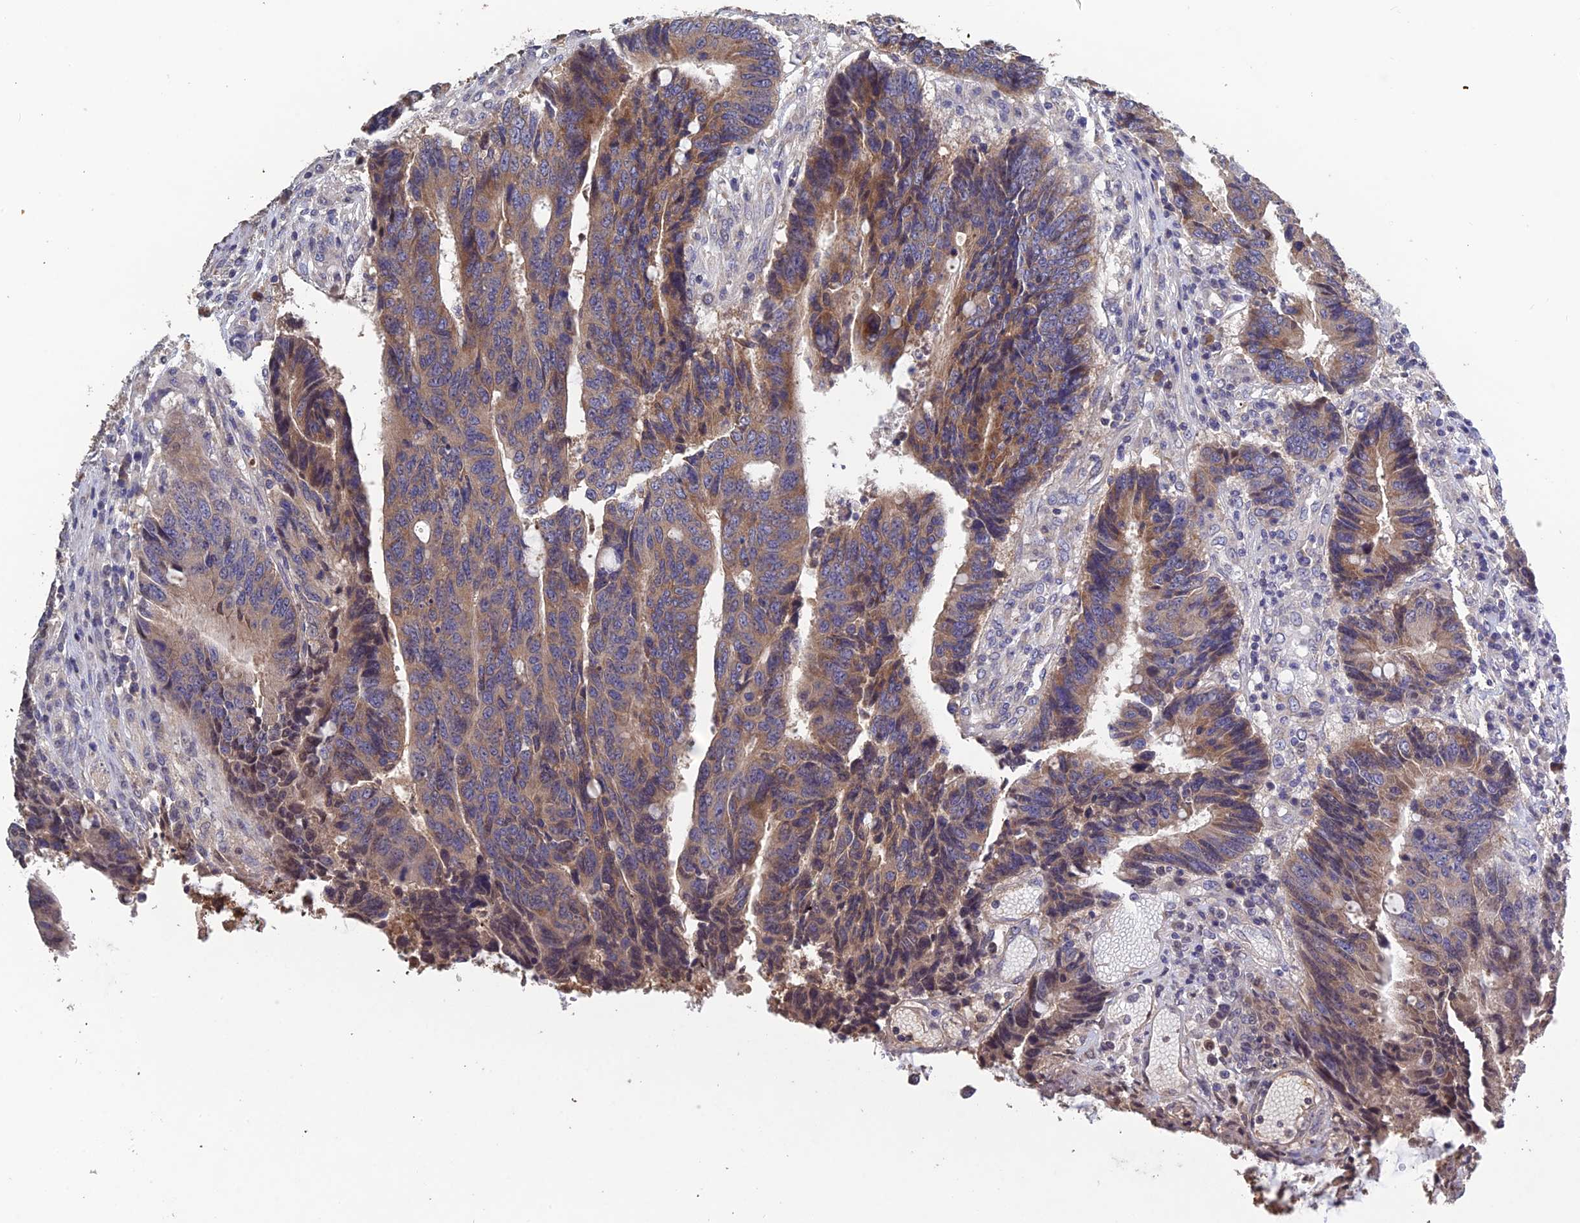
{"staining": {"intensity": "moderate", "quantity": ">75%", "location": "cytoplasmic/membranous"}, "tissue": "colorectal cancer", "cell_type": "Tumor cells", "image_type": "cancer", "snomed": [{"axis": "morphology", "description": "Adenocarcinoma, NOS"}, {"axis": "topography", "description": "Rectum"}], "caption": "A high-resolution photomicrograph shows immunohistochemistry (IHC) staining of colorectal adenocarcinoma, which exhibits moderate cytoplasmic/membranous positivity in about >75% of tumor cells.", "gene": "SLC39A13", "patient": {"sex": "male", "age": 84}}